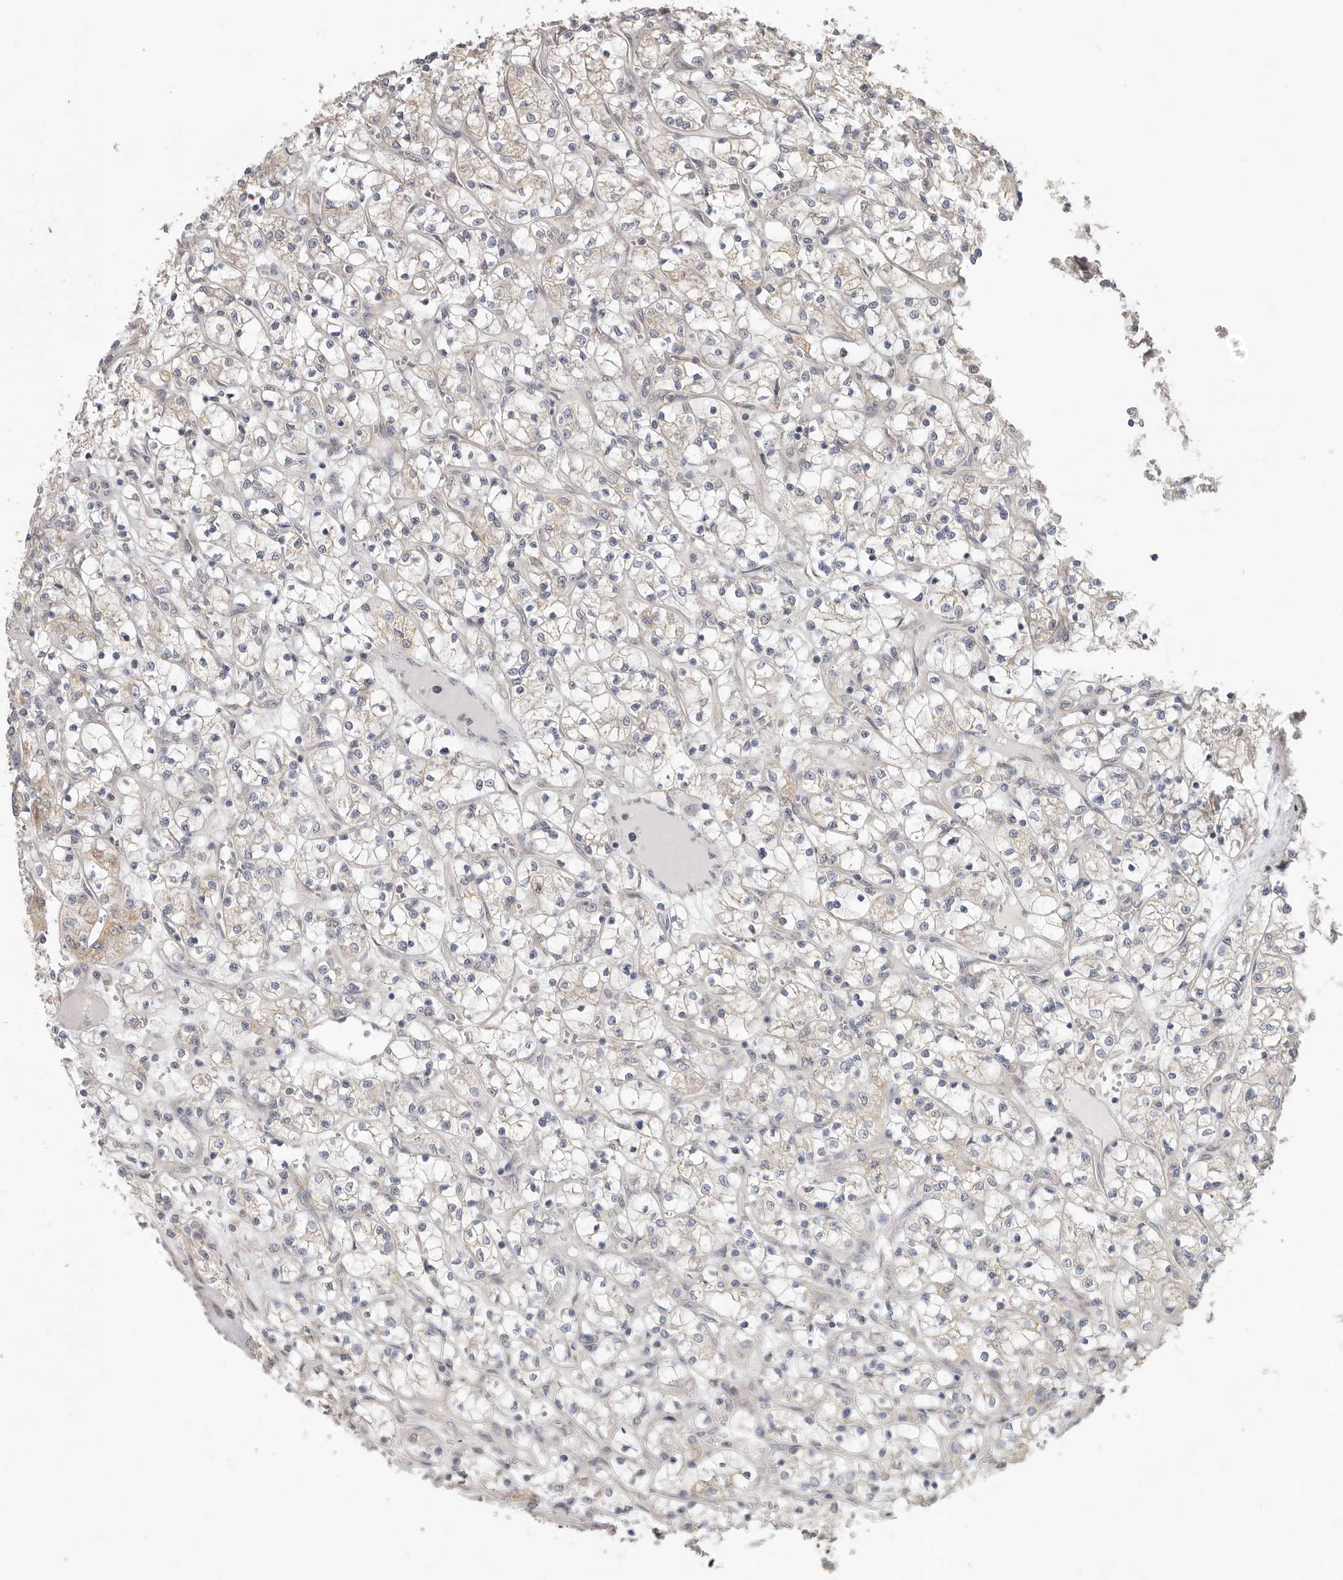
{"staining": {"intensity": "weak", "quantity": "<25%", "location": "cytoplasmic/membranous"}, "tissue": "renal cancer", "cell_type": "Tumor cells", "image_type": "cancer", "snomed": [{"axis": "morphology", "description": "Adenocarcinoma, NOS"}, {"axis": "topography", "description": "Kidney"}], "caption": "High magnification brightfield microscopy of renal cancer (adenocarcinoma) stained with DAB (brown) and counterstained with hematoxylin (blue): tumor cells show no significant positivity. The staining is performed using DAB (3,3'-diaminobenzidine) brown chromogen with nuclei counter-stained in using hematoxylin.", "gene": "UNK", "patient": {"sex": "female", "age": 69}}